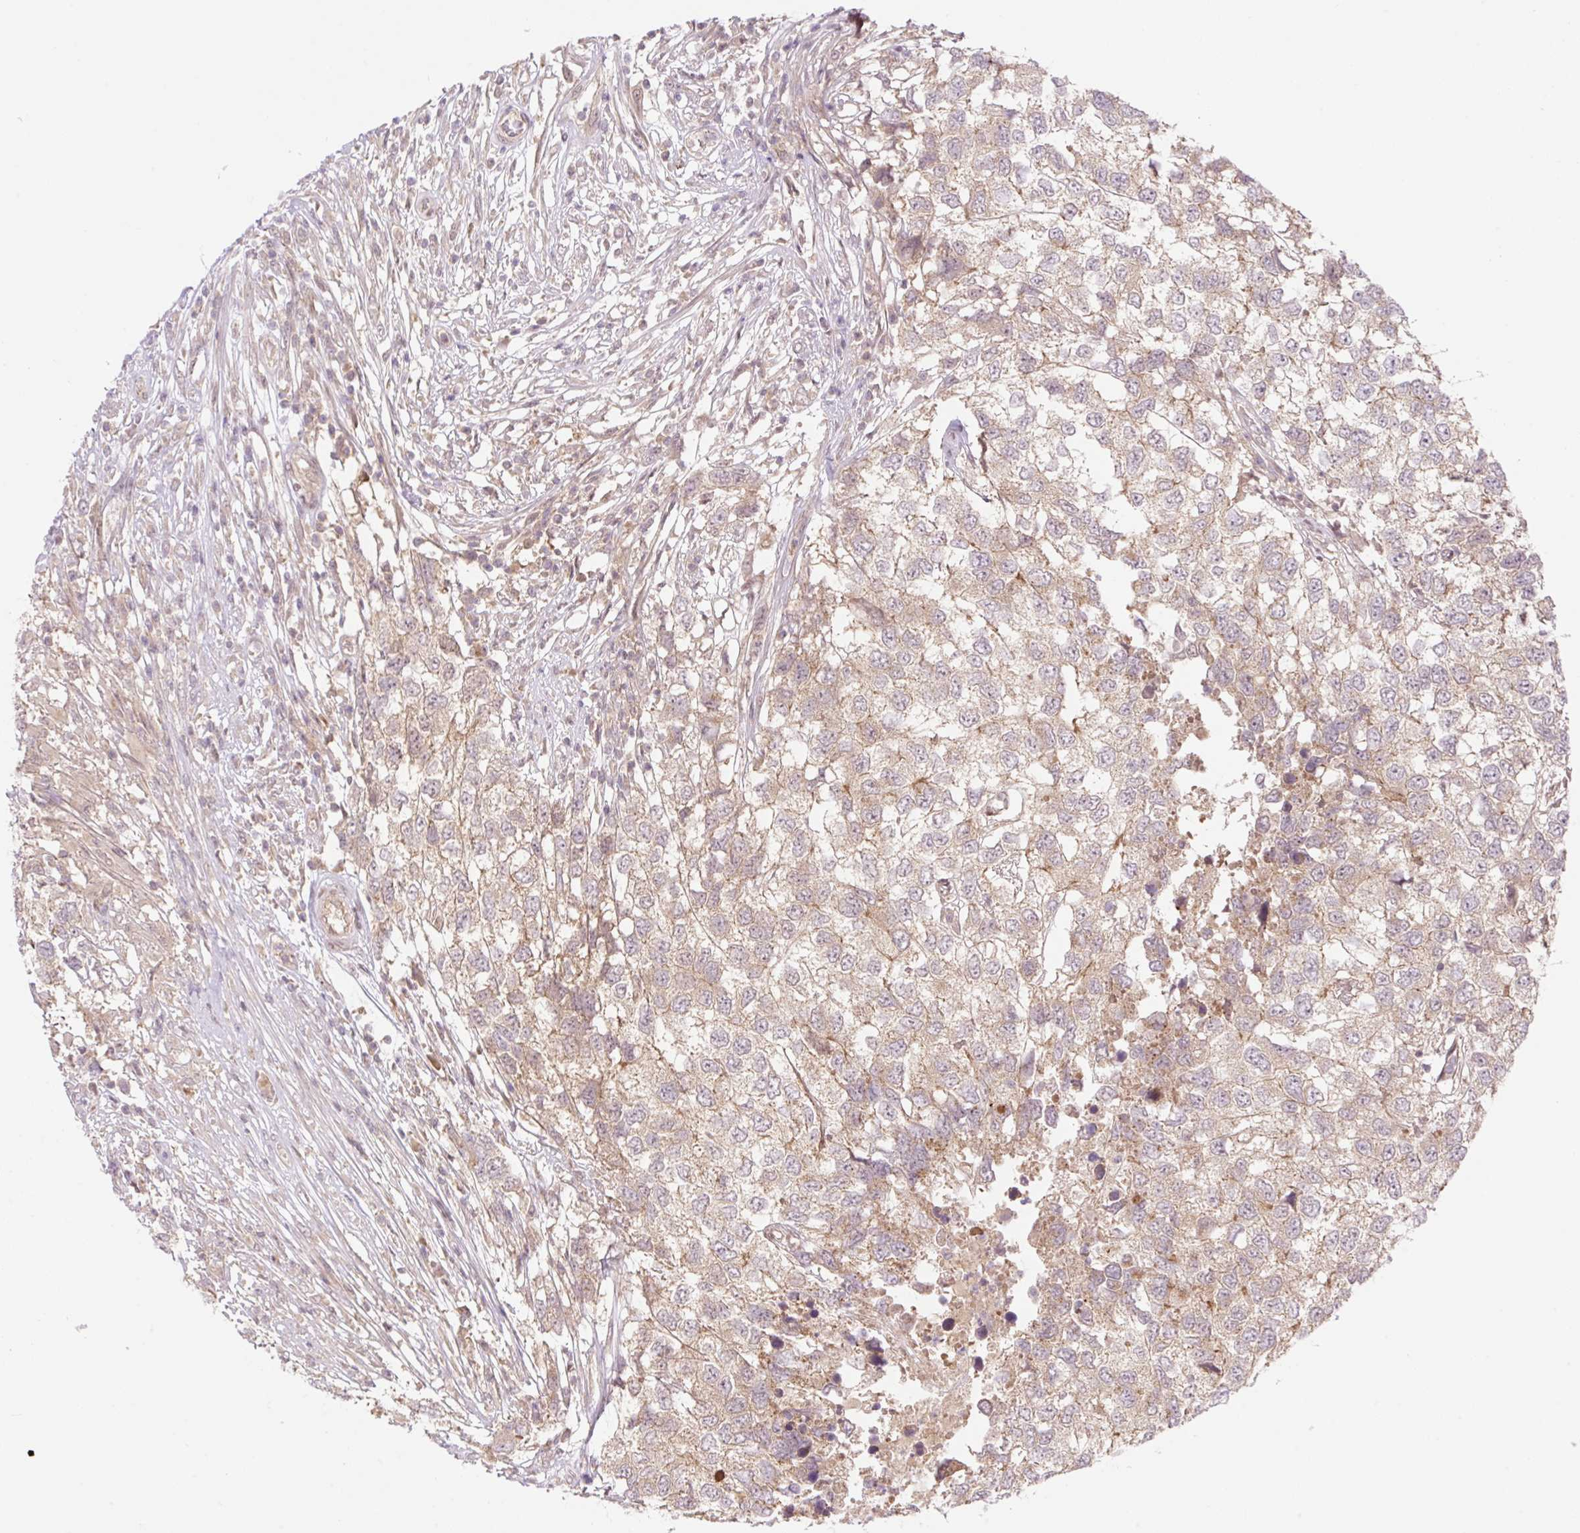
{"staining": {"intensity": "weak", "quantity": ">75%", "location": "cytoplasmic/membranous"}, "tissue": "testis cancer", "cell_type": "Tumor cells", "image_type": "cancer", "snomed": [{"axis": "morphology", "description": "Carcinoma, Embryonal, NOS"}, {"axis": "topography", "description": "Testis"}], "caption": "Immunohistochemical staining of embryonal carcinoma (testis) reveals low levels of weak cytoplasmic/membranous protein expression in about >75% of tumor cells.", "gene": "VPS25", "patient": {"sex": "male", "age": 83}}